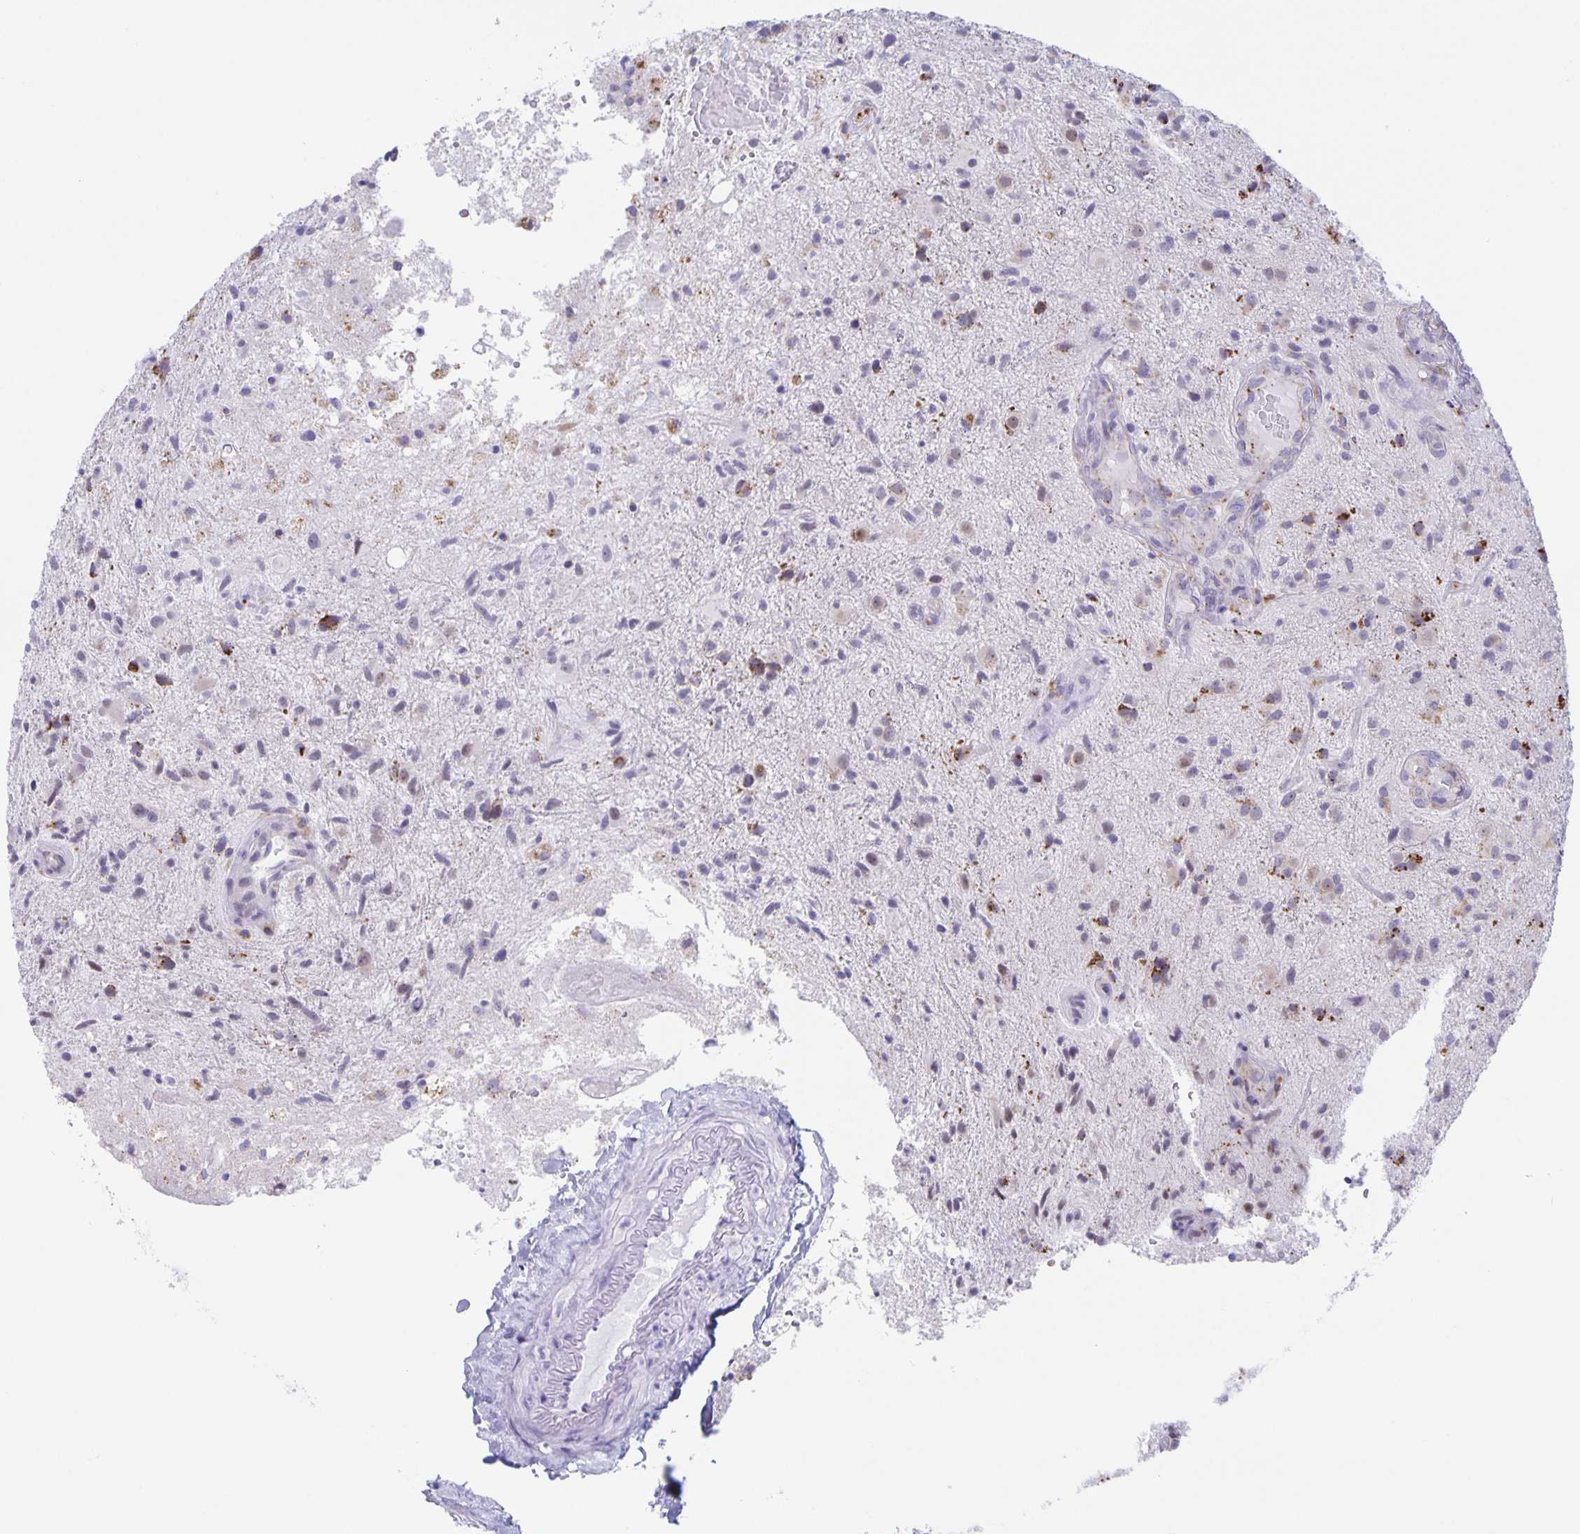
{"staining": {"intensity": "moderate", "quantity": "<25%", "location": "cytoplasmic/membranous"}, "tissue": "glioma", "cell_type": "Tumor cells", "image_type": "cancer", "snomed": [{"axis": "morphology", "description": "Glioma, malignant, High grade"}, {"axis": "topography", "description": "Brain"}], "caption": "Immunohistochemical staining of human malignant high-grade glioma shows moderate cytoplasmic/membranous protein positivity in approximately <25% of tumor cells.", "gene": "LIPA", "patient": {"sex": "male", "age": 55}}